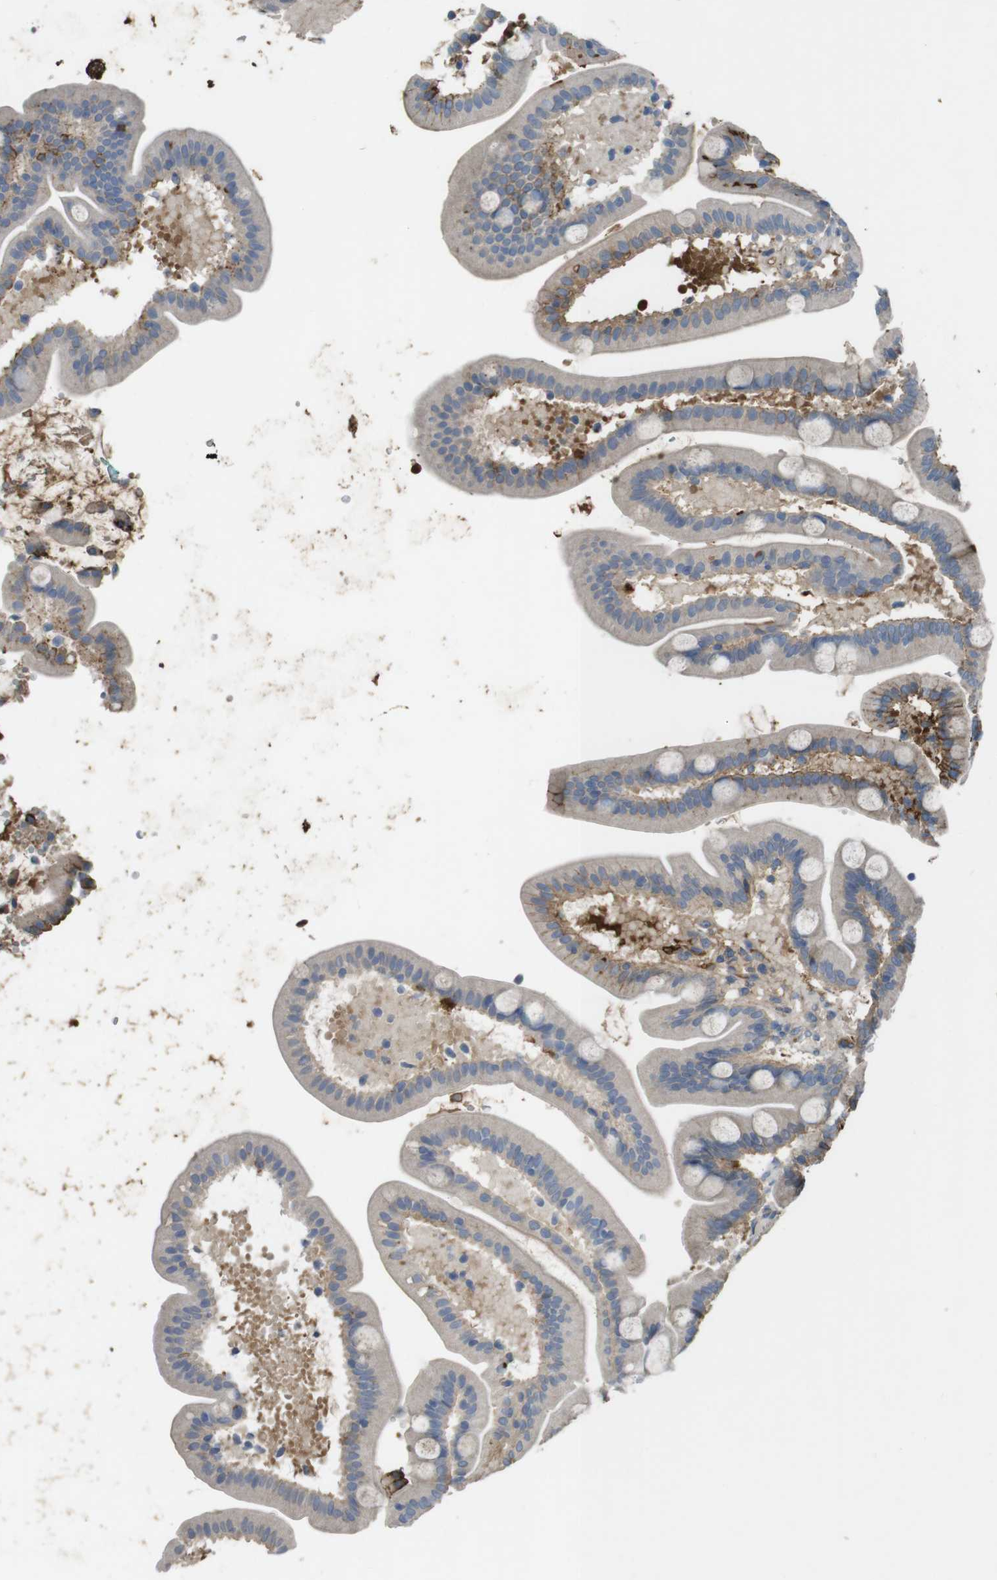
{"staining": {"intensity": "moderate", "quantity": "<25%", "location": "cytoplasmic/membranous"}, "tissue": "duodenum", "cell_type": "Glandular cells", "image_type": "normal", "snomed": [{"axis": "morphology", "description": "Normal tissue, NOS"}, {"axis": "topography", "description": "Duodenum"}], "caption": "A high-resolution histopathology image shows IHC staining of normal duodenum, which reveals moderate cytoplasmic/membranous expression in approximately <25% of glandular cells. The protein is shown in brown color, while the nuclei are stained blue.", "gene": "LTBP4", "patient": {"sex": "male", "age": 54}}